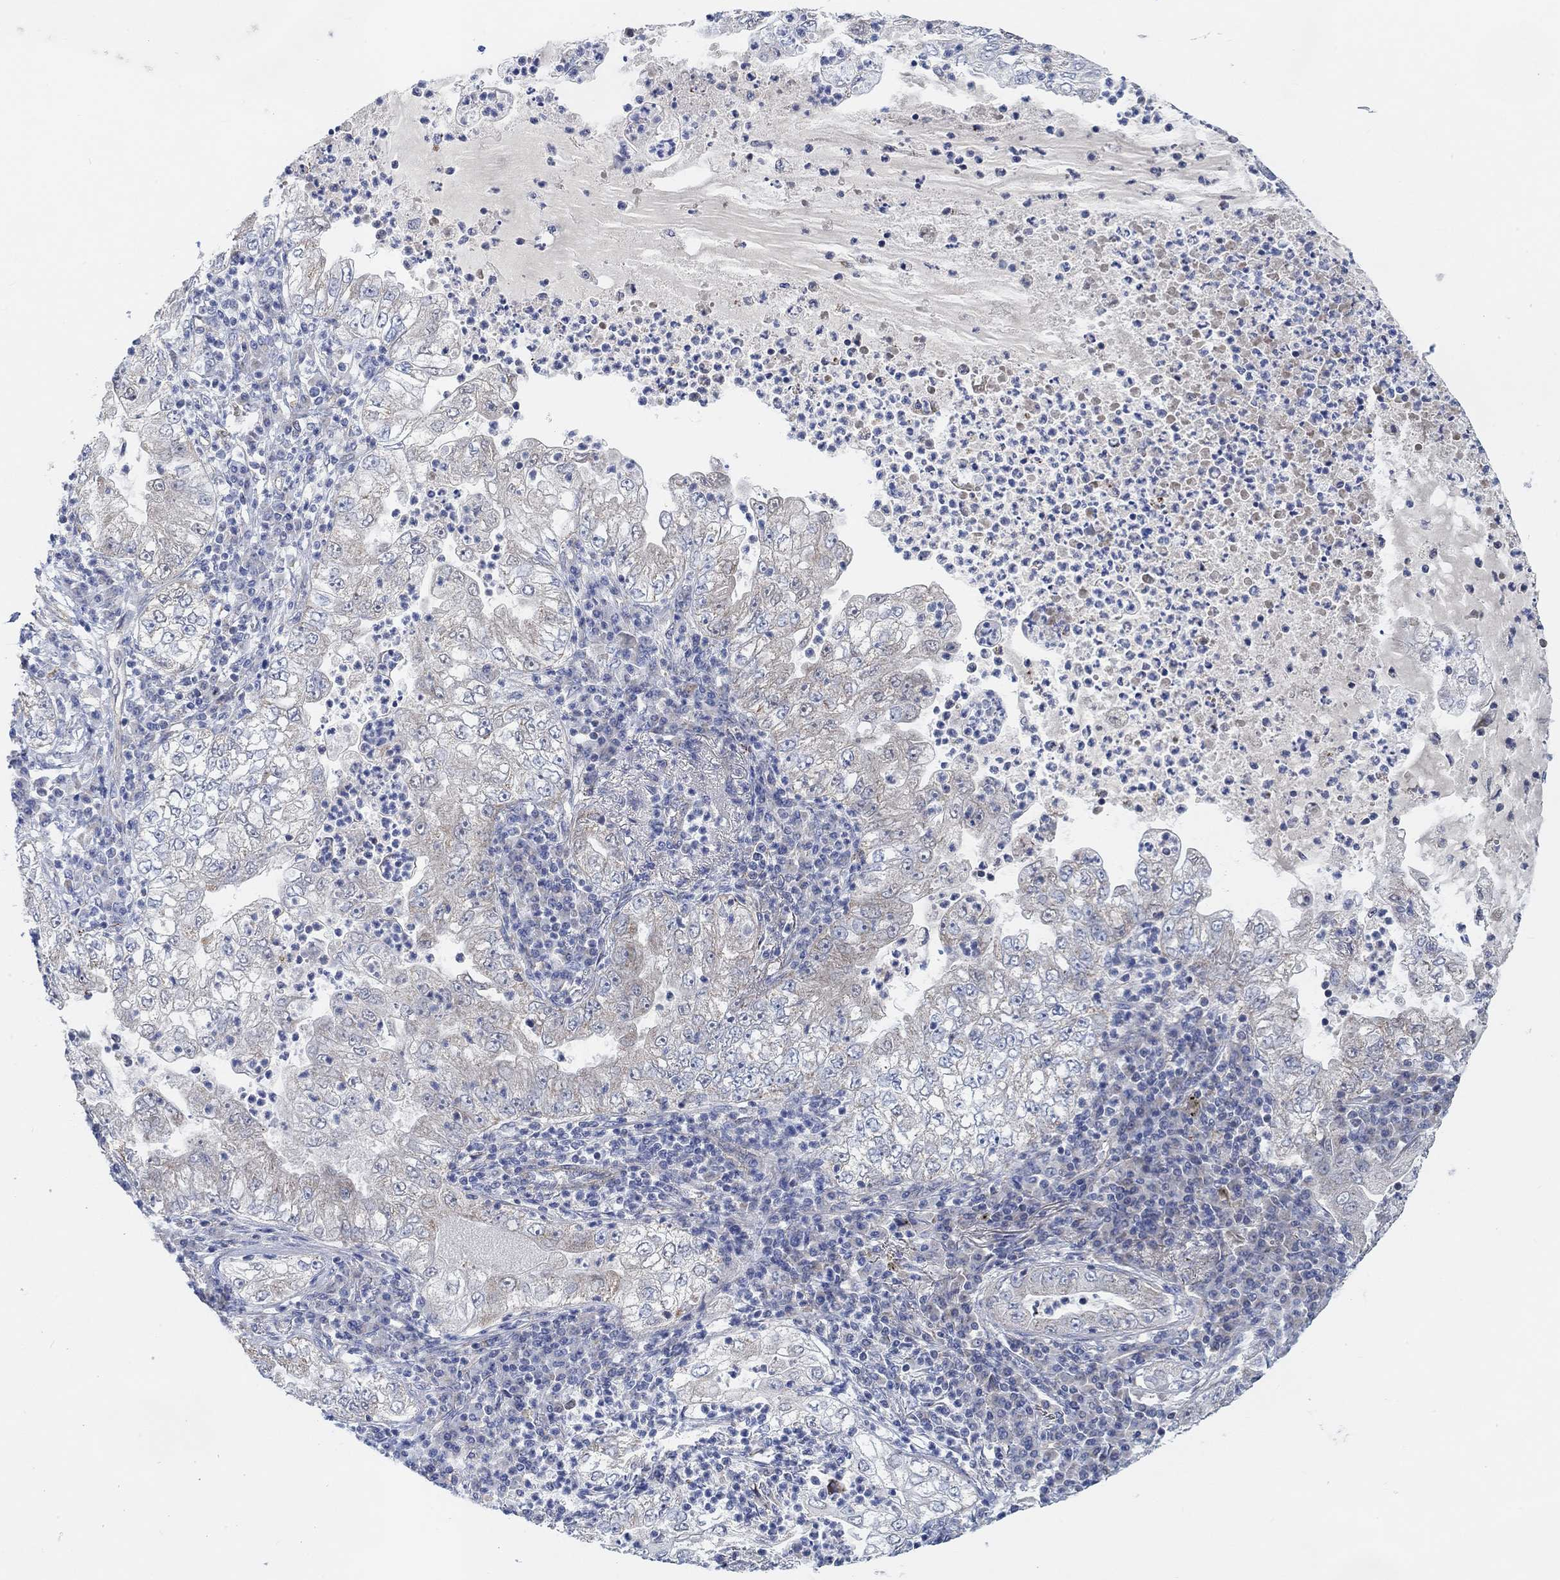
{"staining": {"intensity": "negative", "quantity": "none", "location": "none"}, "tissue": "lung cancer", "cell_type": "Tumor cells", "image_type": "cancer", "snomed": [{"axis": "morphology", "description": "Adenocarcinoma, NOS"}, {"axis": "topography", "description": "Lung"}], "caption": "IHC image of neoplastic tissue: lung cancer (adenocarcinoma) stained with DAB (3,3'-diaminobenzidine) reveals no significant protein staining in tumor cells.", "gene": "HCRTR1", "patient": {"sex": "female", "age": 73}}